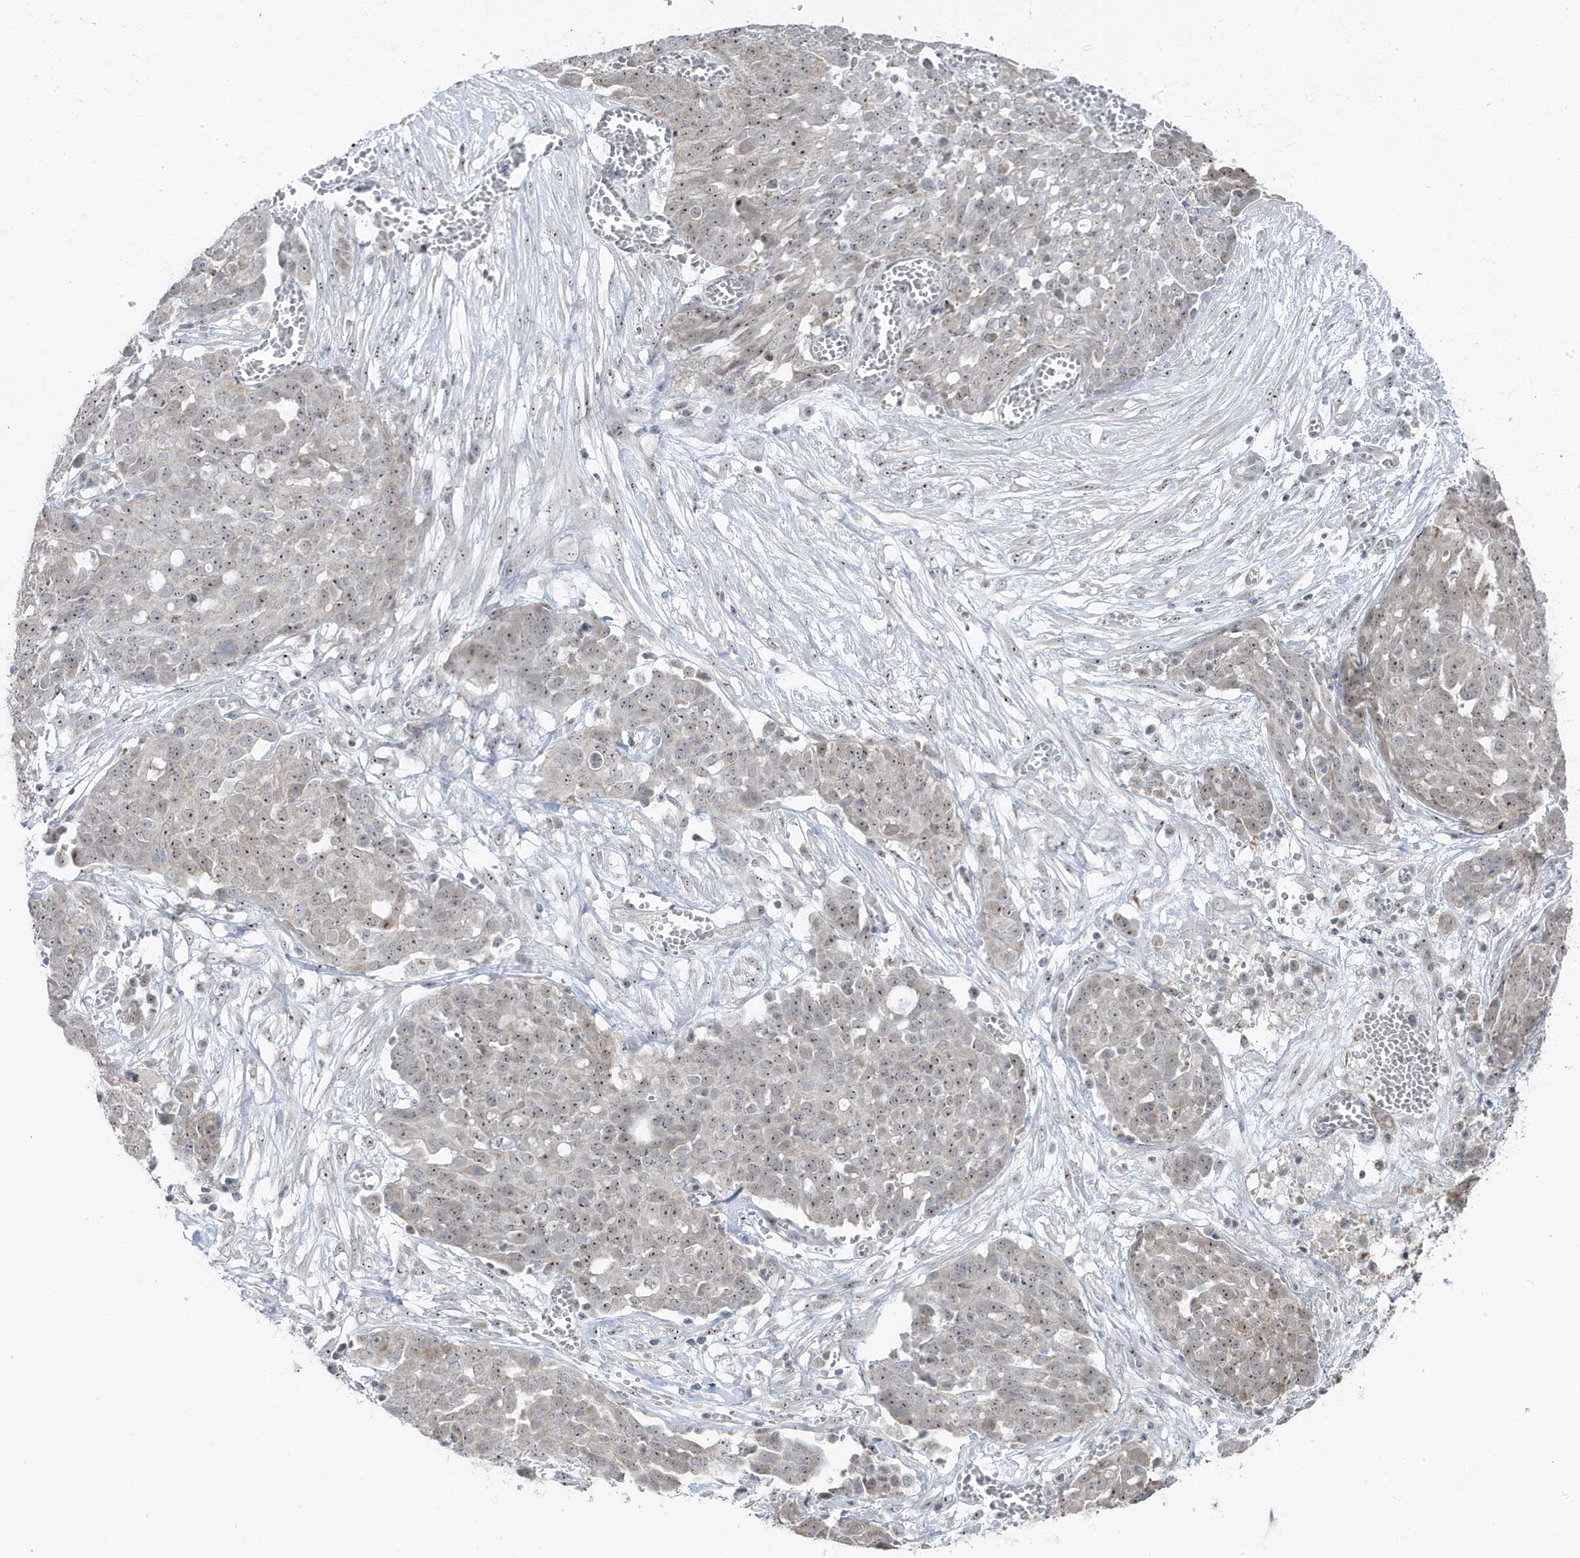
{"staining": {"intensity": "weak", "quantity": "25%-75%", "location": "nuclear"}, "tissue": "ovarian cancer", "cell_type": "Tumor cells", "image_type": "cancer", "snomed": [{"axis": "morphology", "description": "Cystadenocarcinoma, serous, NOS"}, {"axis": "topography", "description": "Soft tissue"}, {"axis": "topography", "description": "Ovary"}], "caption": "Immunohistochemical staining of human ovarian serous cystadenocarcinoma exhibits low levels of weak nuclear expression in approximately 25%-75% of tumor cells.", "gene": "TSEN15", "patient": {"sex": "female", "age": 57}}